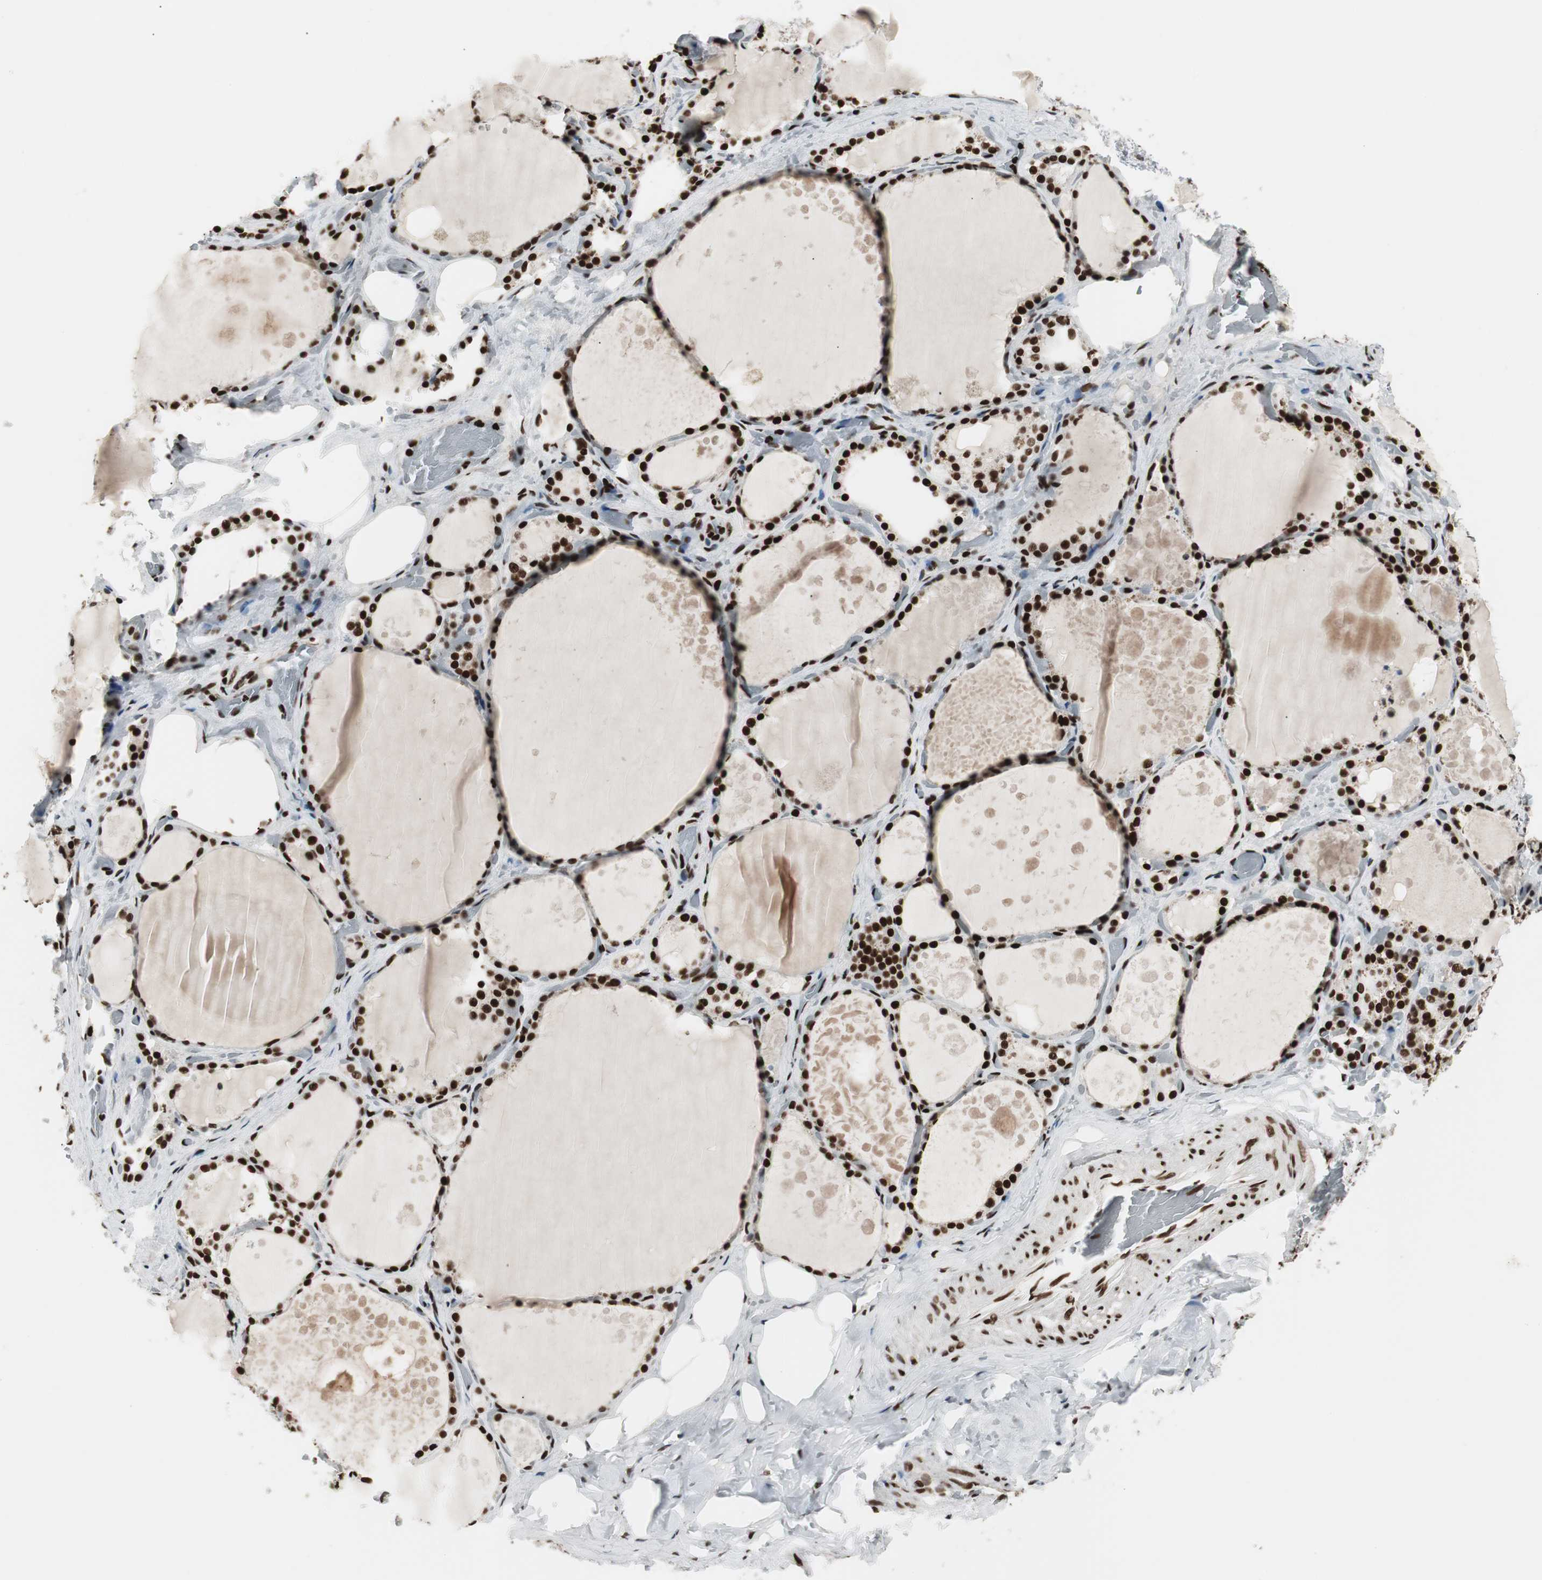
{"staining": {"intensity": "strong", "quantity": ">75%", "location": "nuclear"}, "tissue": "thyroid gland", "cell_type": "Glandular cells", "image_type": "normal", "snomed": [{"axis": "morphology", "description": "Normal tissue, NOS"}, {"axis": "topography", "description": "Thyroid gland"}], "caption": "An IHC photomicrograph of normal tissue is shown. Protein staining in brown highlights strong nuclear positivity in thyroid gland within glandular cells.", "gene": "MTA2", "patient": {"sex": "male", "age": 61}}